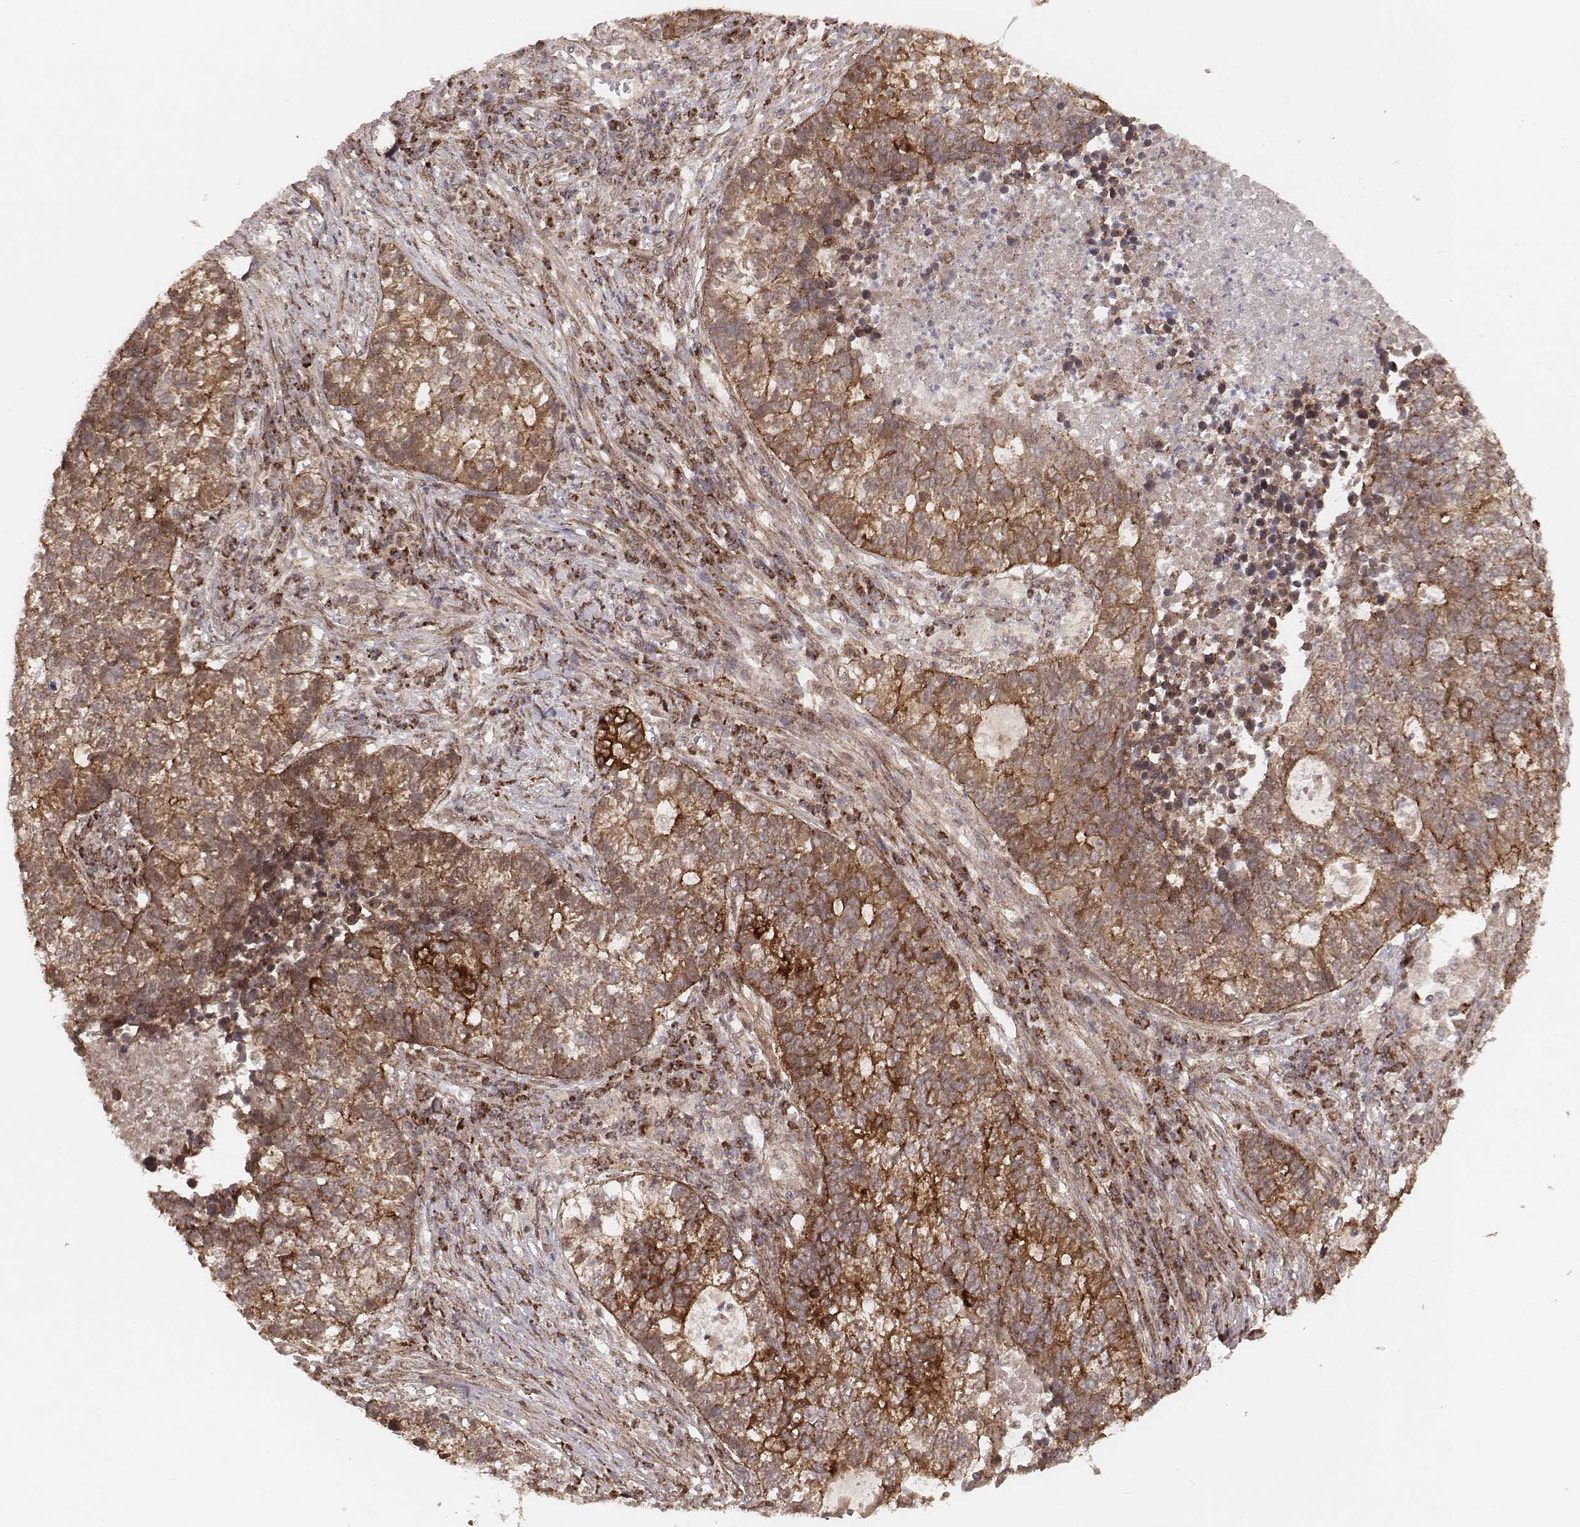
{"staining": {"intensity": "moderate", "quantity": ">75%", "location": "cytoplasmic/membranous"}, "tissue": "lung cancer", "cell_type": "Tumor cells", "image_type": "cancer", "snomed": [{"axis": "morphology", "description": "Adenocarcinoma, NOS"}, {"axis": "topography", "description": "Lung"}], "caption": "This histopathology image exhibits IHC staining of lung adenocarcinoma, with medium moderate cytoplasmic/membranous expression in approximately >75% of tumor cells.", "gene": "NDUFA7", "patient": {"sex": "male", "age": 57}}